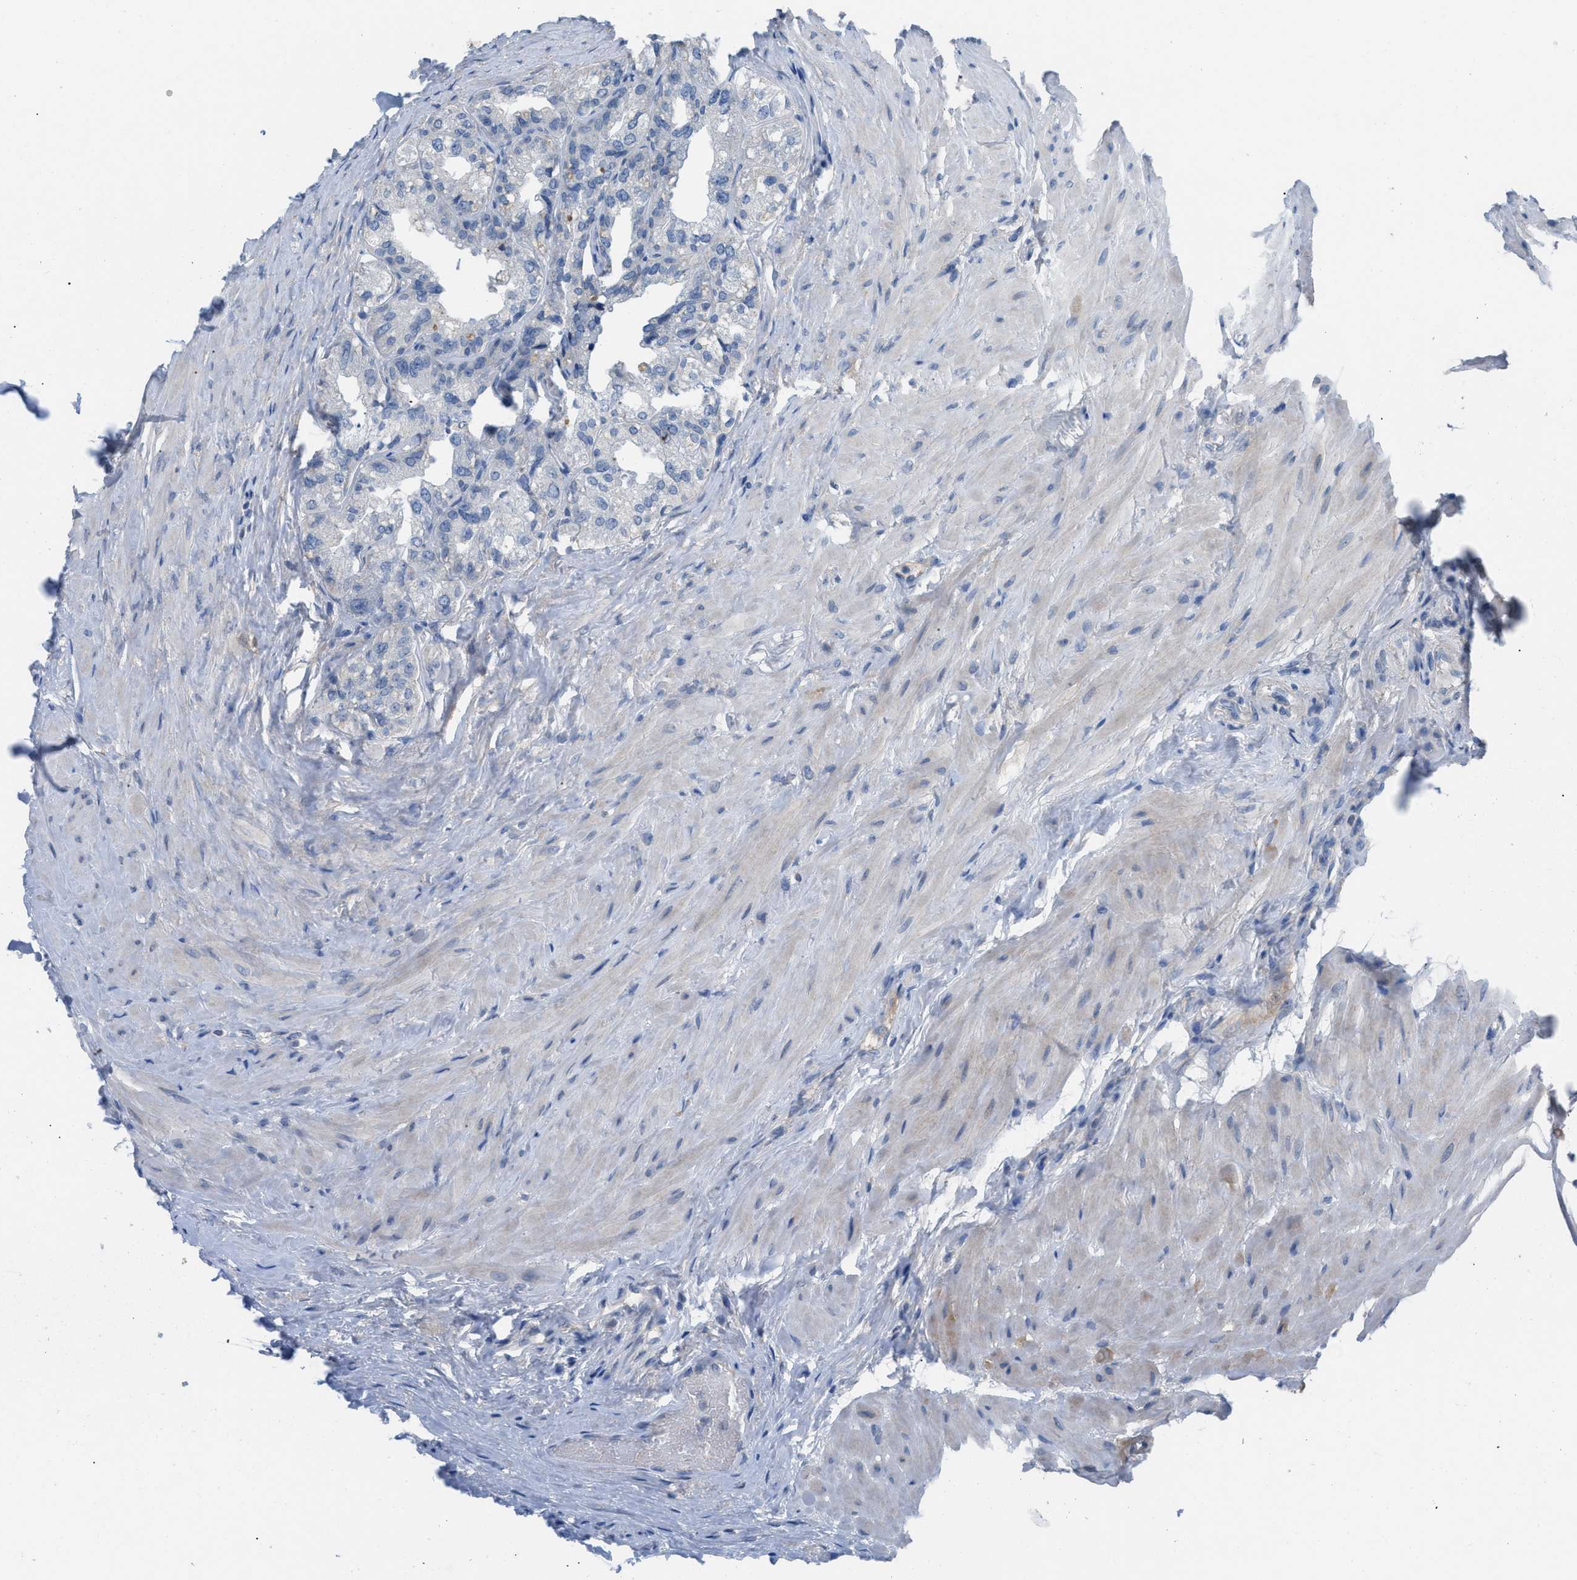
{"staining": {"intensity": "negative", "quantity": "none", "location": "none"}, "tissue": "seminal vesicle", "cell_type": "Glandular cells", "image_type": "normal", "snomed": [{"axis": "morphology", "description": "Normal tissue, NOS"}, {"axis": "topography", "description": "Seminal veicle"}], "caption": "Protein analysis of benign seminal vesicle reveals no significant staining in glandular cells. The staining is performed using DAB brown chromogen with nuclei counter-stained in using hematoxylin.", "gene": "HPX", "patient": {"sex": "male", "age": 68}}